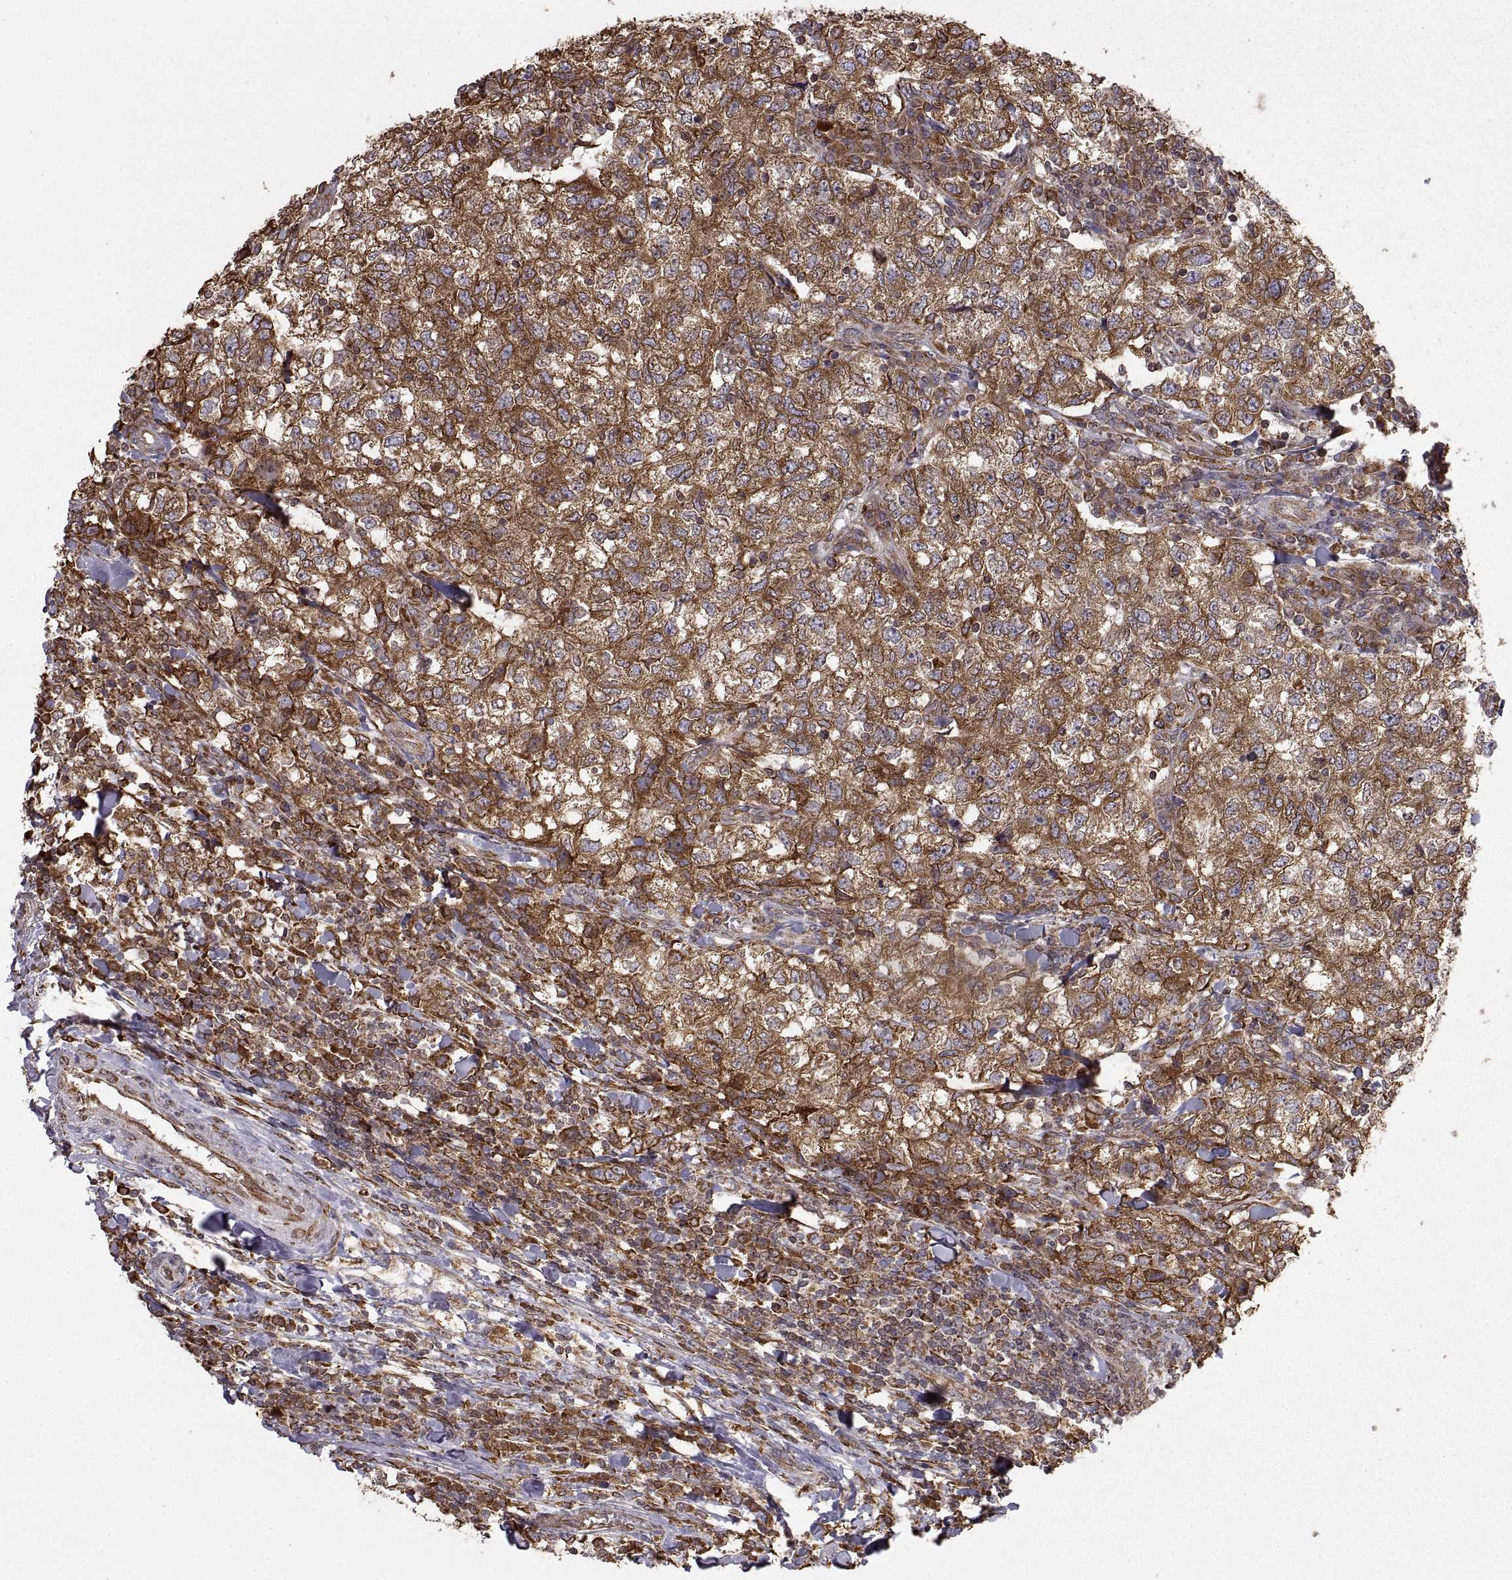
{"staining": {"intensity": "moderate", "quantity": ">75%", "location": "cytoplasmic/membranous"}, "tissue": "breast cancer", "cell_type": "Tumor cells", "image_type": "cancer", "snomed": [{"axis": "morphology", "description": "Duct carcinoma"}, {"axis": "topography", "description": "Breast"}], "caption": "Immunohistochemical staining of human breast cancer (intraductal carcinoma) exhibits medium levels of moderate cytoplasmic/membranous protein staining in about >75% of tumor cells.", "gene": "PDIA3", "patient": {"sex": "female", "age": 30}}